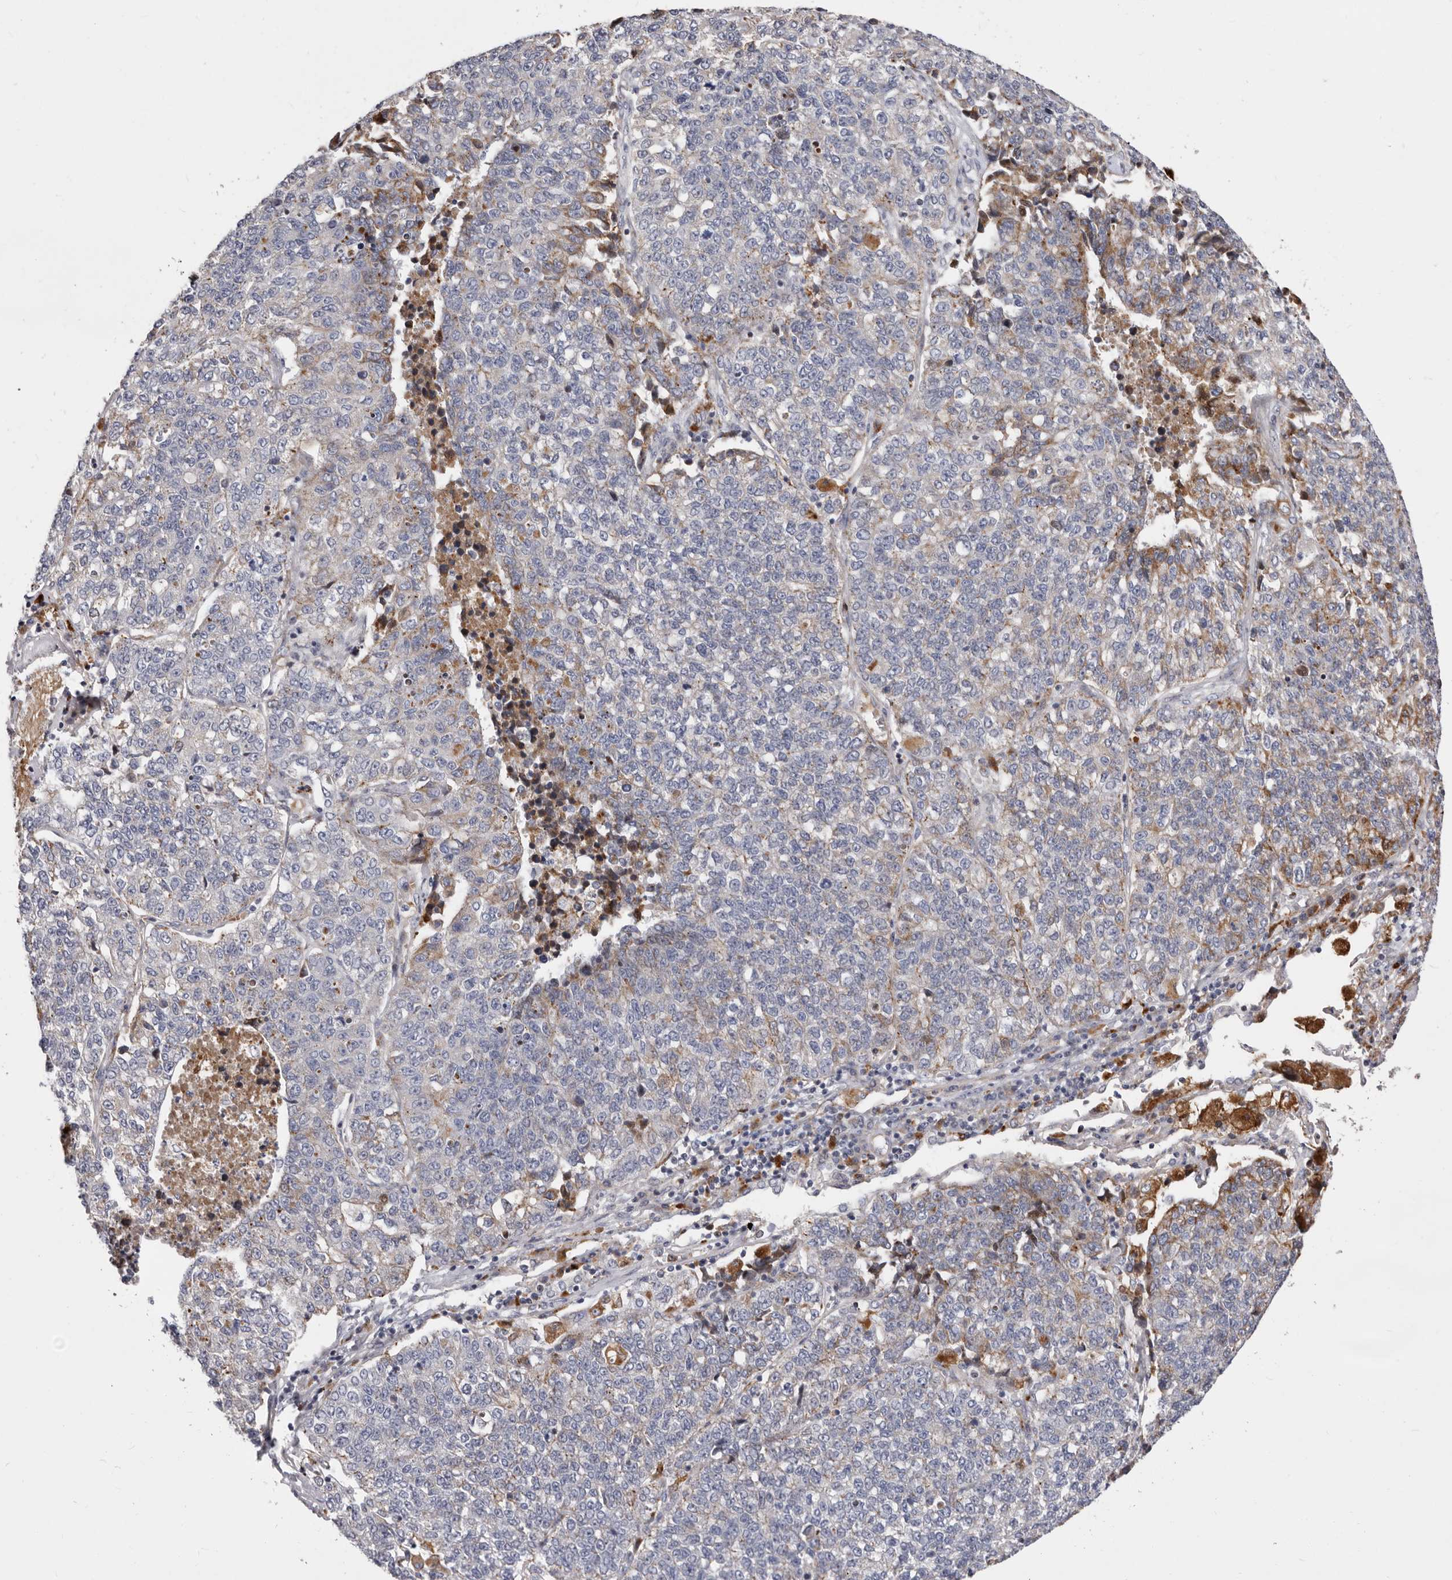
{"staining": {"intensity": "weak", "quantity": "<25%", "location": "cytoplasmic/membranous"}, "tissue": "lung cancer", "cell_type": "Tumor cells", "image_type": "cancer", "snomed": [{"axis": "morphology", "description": "Adenocarcinoma, NOS"}, {"axis": "topography", "description": "Lung"}], "caption": "The image displays no staining of tumor cells in adenocarcinoma (lung).", "gene": "NUBPL", "patient": {"sex": "male", "age": 49}}